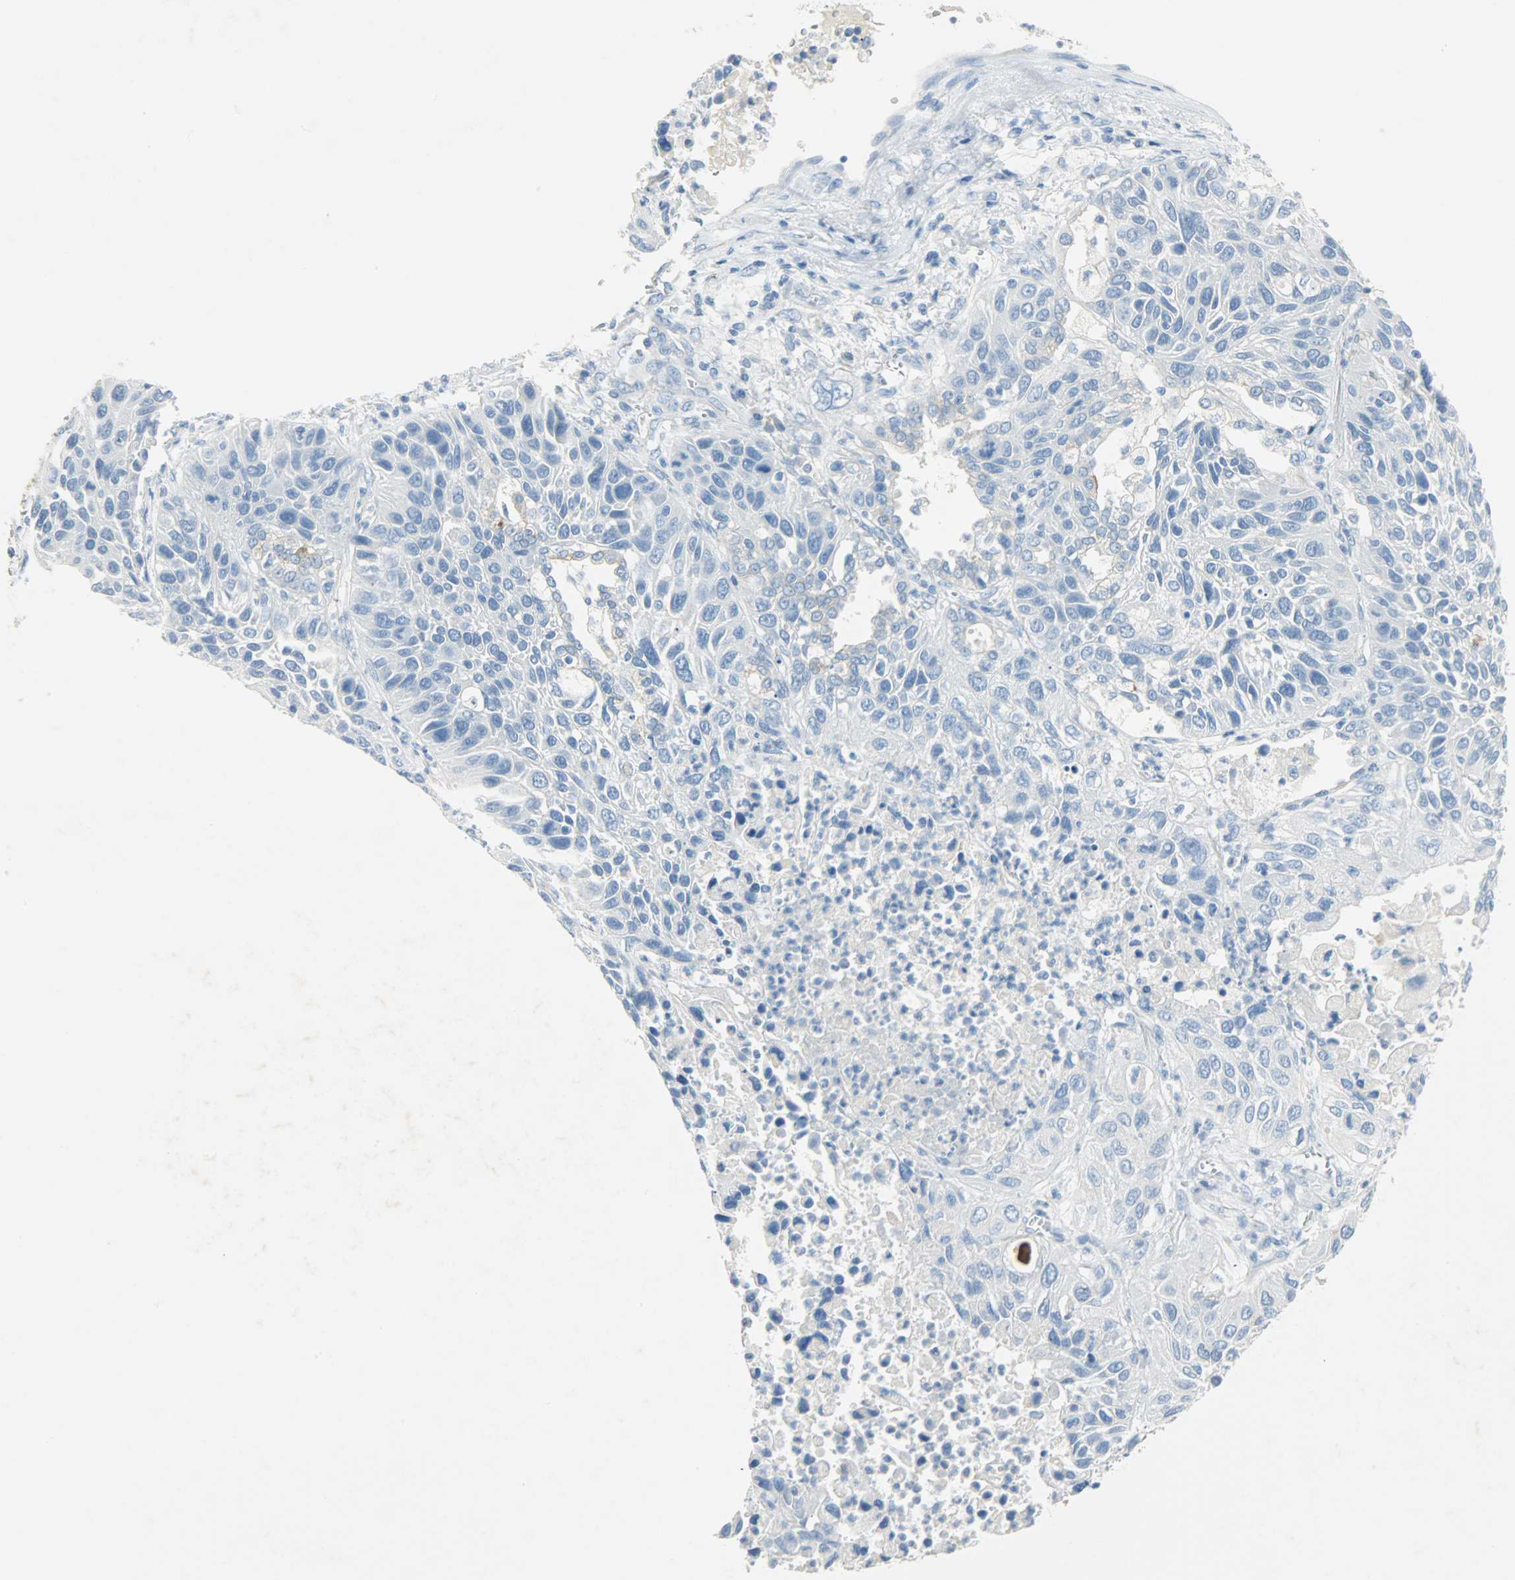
{"staining": {"intensity": "negative", "quantity": "none", "location": "none"}, "tissue": "lung cancer", "cell_type": "Tumor cells", "image_type": "cancer", "snomed": [{"axis": "morphology", "description": "Squamous cell carcinoma, NOS"}, {"axis": "topography", "description": "Lung"}], "caption": "Image shows no significant protein expression in tumor cells of lung cancer (squamous cell carcinoma). The staining was performed using DAB (3,3'-diaminobenzidine) to visualize the protein expression in brown, while the nuclei were stained in blue with hematoxylin (Magnification: 20x).", "gene": "PROM1", "patient": {"sex": "female", "age": 76}}